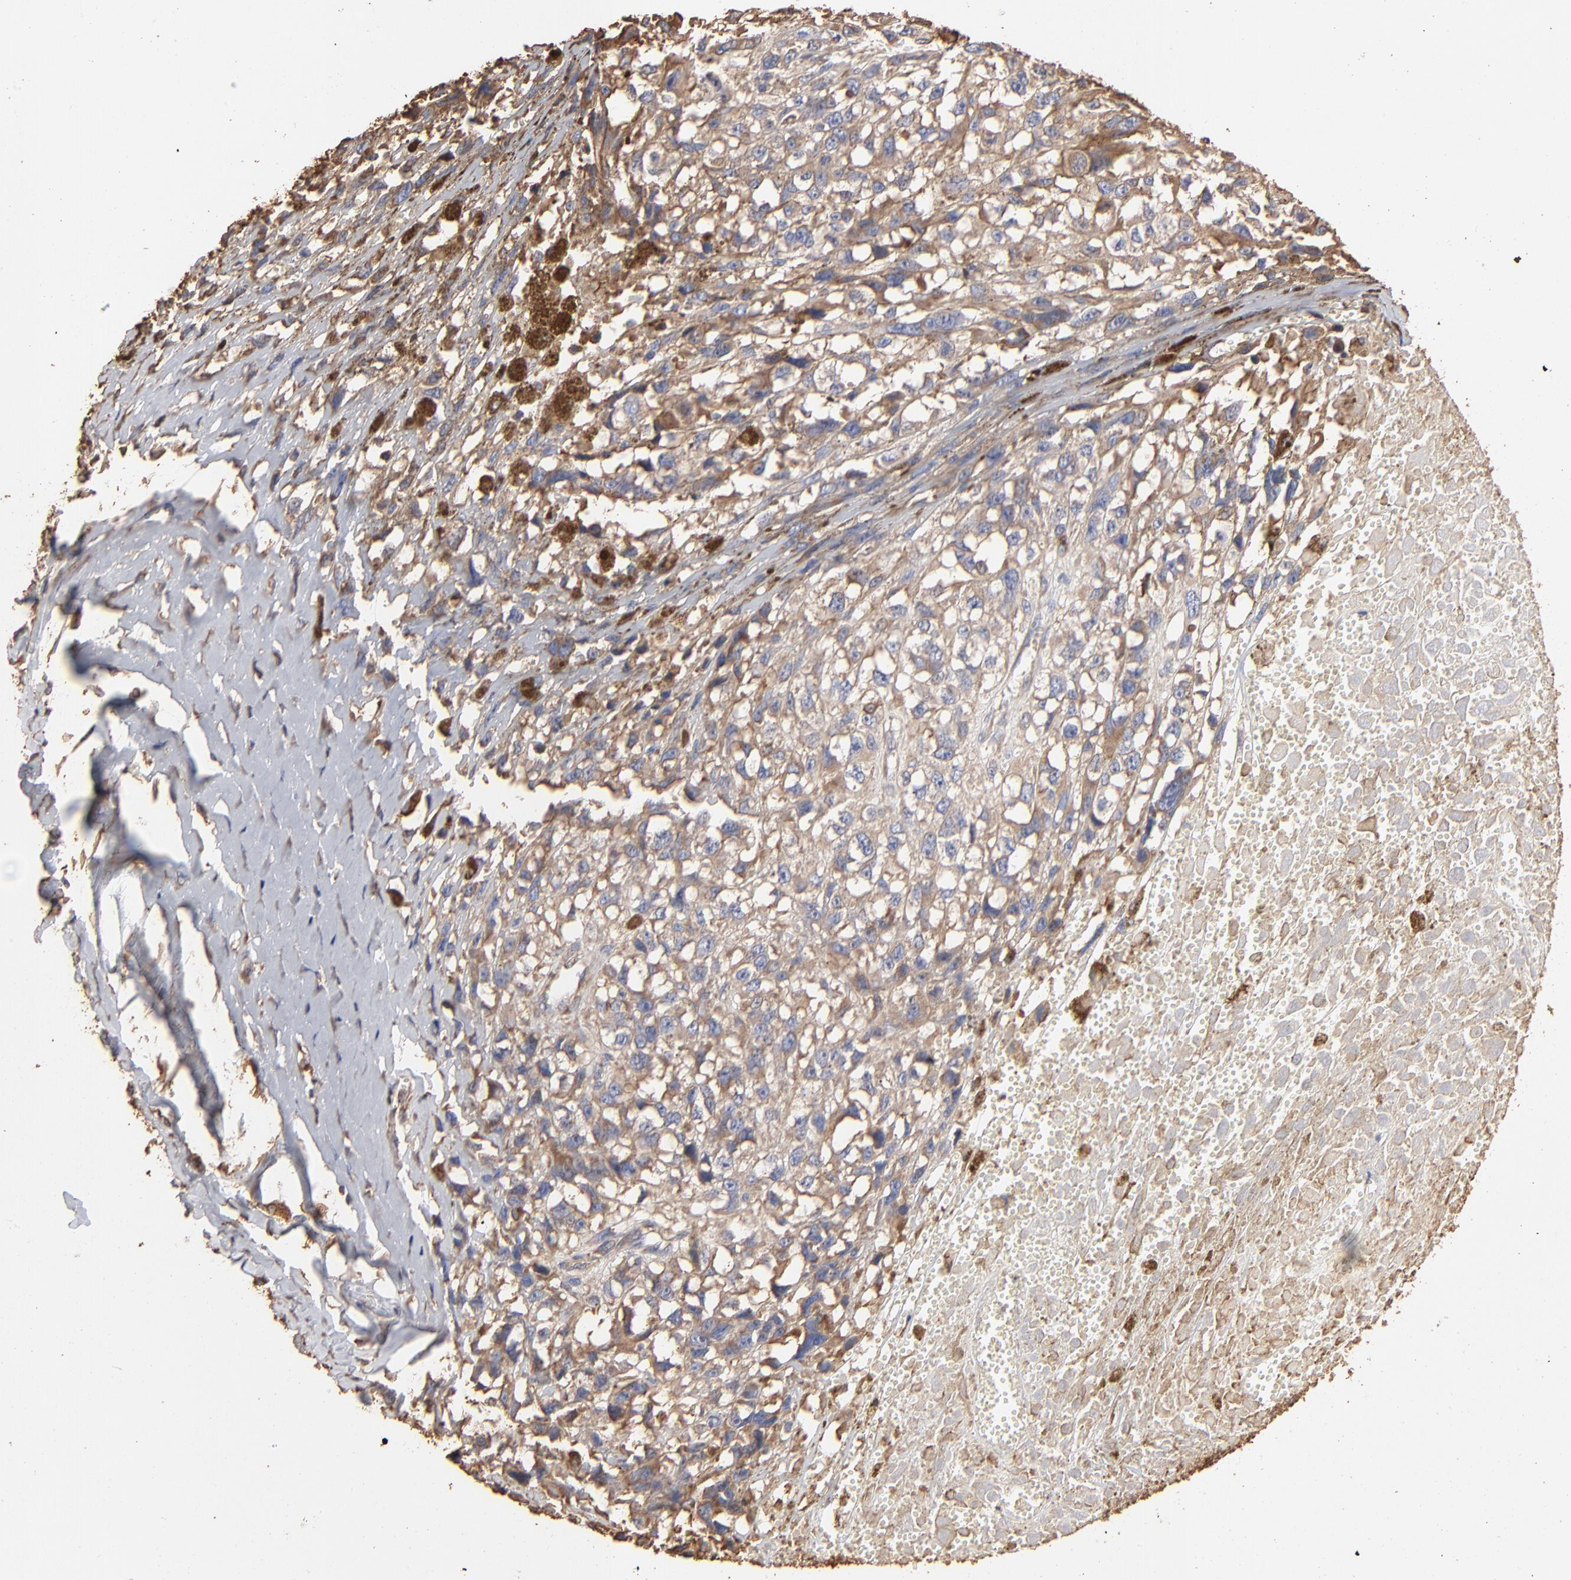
{"staining": {"intensity": "negative", "quantity": "none", "location": "none"}, "tissue": "melanoma", "cell_type": "Tumor cells", "image_type": "cancer", "snomed": [{"axis": "morphology", "description": "Malignant melanoma, Metastatic site"}, {"axis": "topography", "description": "Lymph node"}], "caption": "Immunohistochemistry (IHC) image of human malignant melanoma (metastatic site) stained for a protein (brown), which shows no expression in tumor cells.", "gene": "PDIA3", "patient": {"sex": "male", "age": 59}}